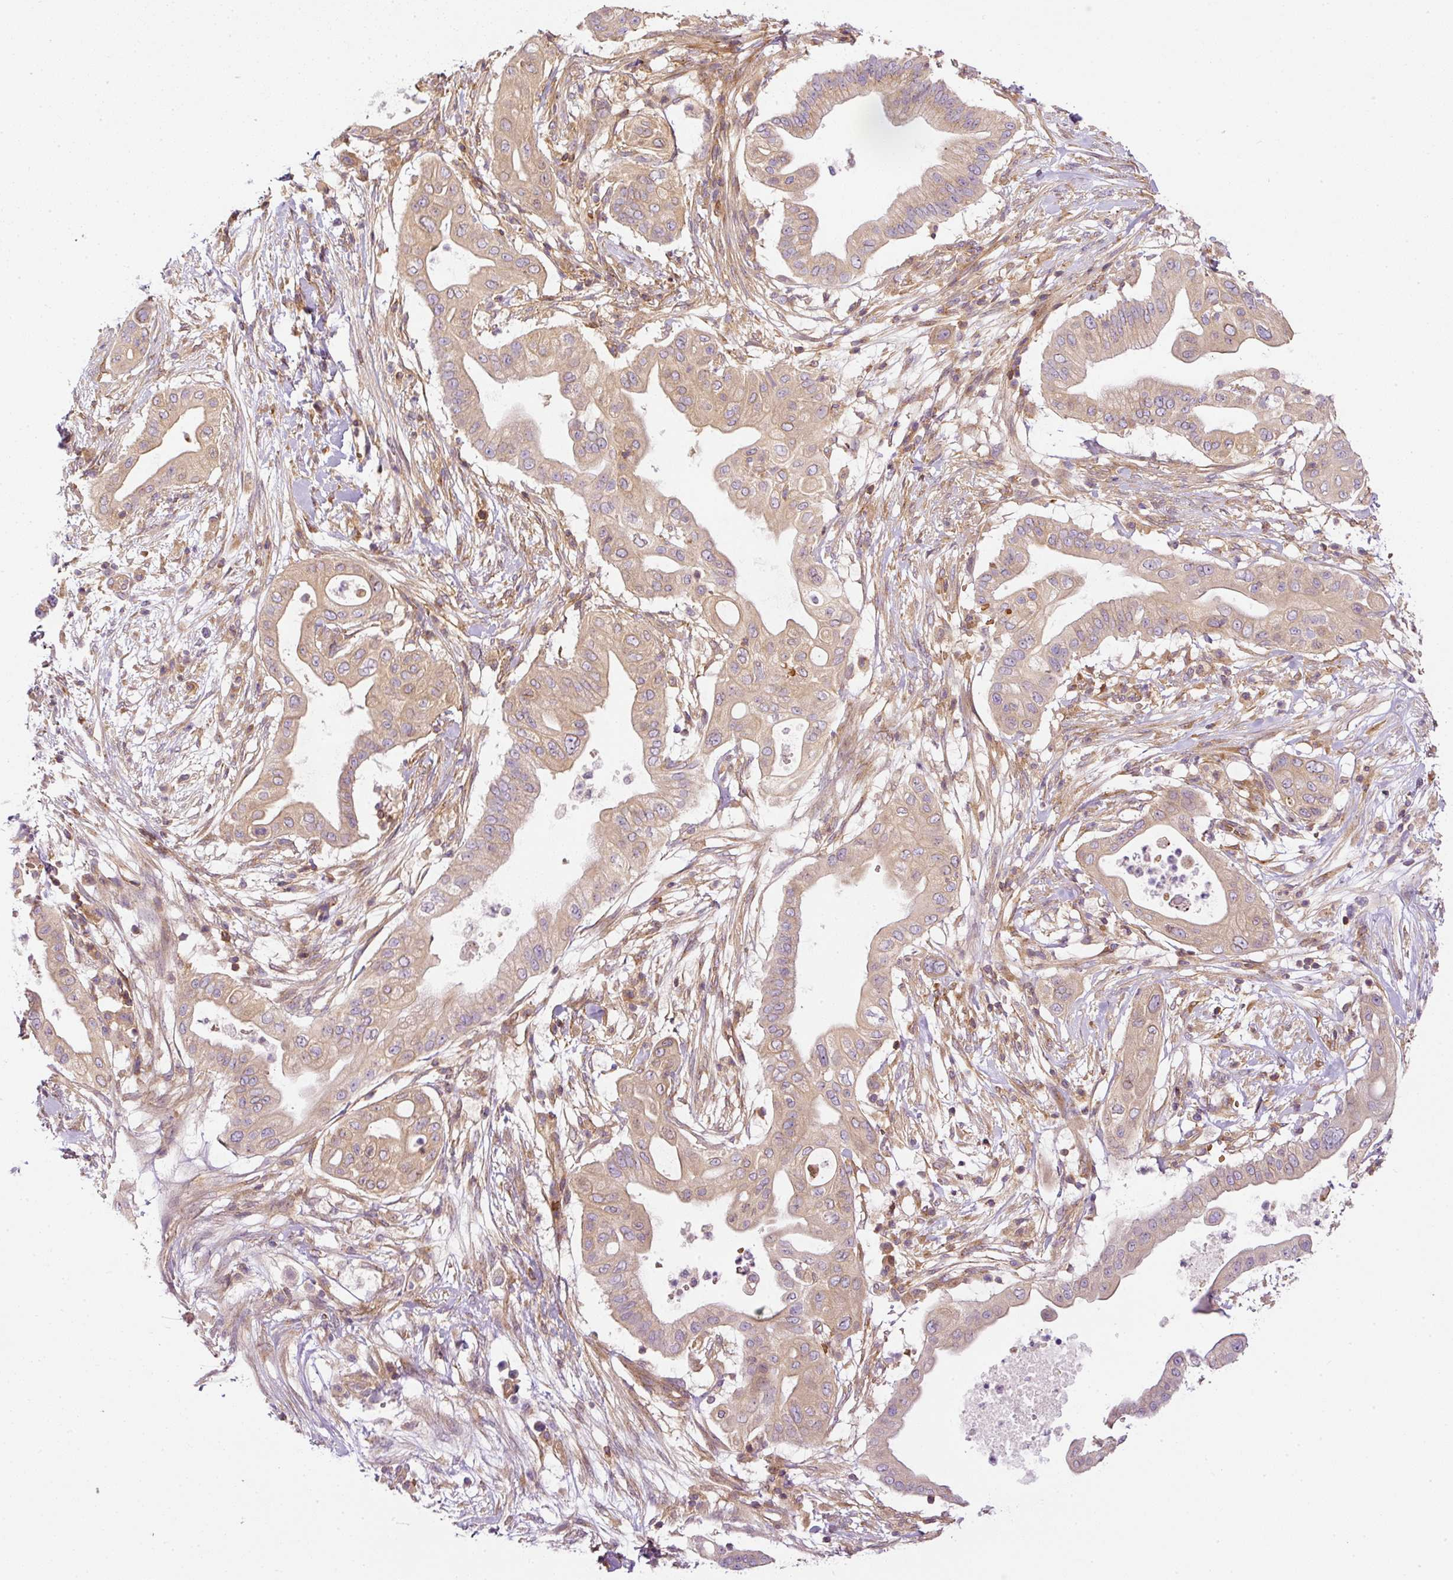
{"staining": {"intensity": "weak", "quantity": ">75%", "location": "cytoplasmic/membranous"}, "tissue": "pancreatic cancer", "cell_type": "Tumor cells", "image_type": "cancer", "snomed": [{"axis": "morphology", "description": "Adenocarcinoma, NOS"}, {"axis": "topography", "description": "Pancreas"}], "caption": "The immunohistochemical stain shows weak cytoplasmic/membranous positivity in tumor cells of pancreatic cancer tissue.", "gene": "TBC1D2B", "patient": {"sex": "male", "age": 68}}